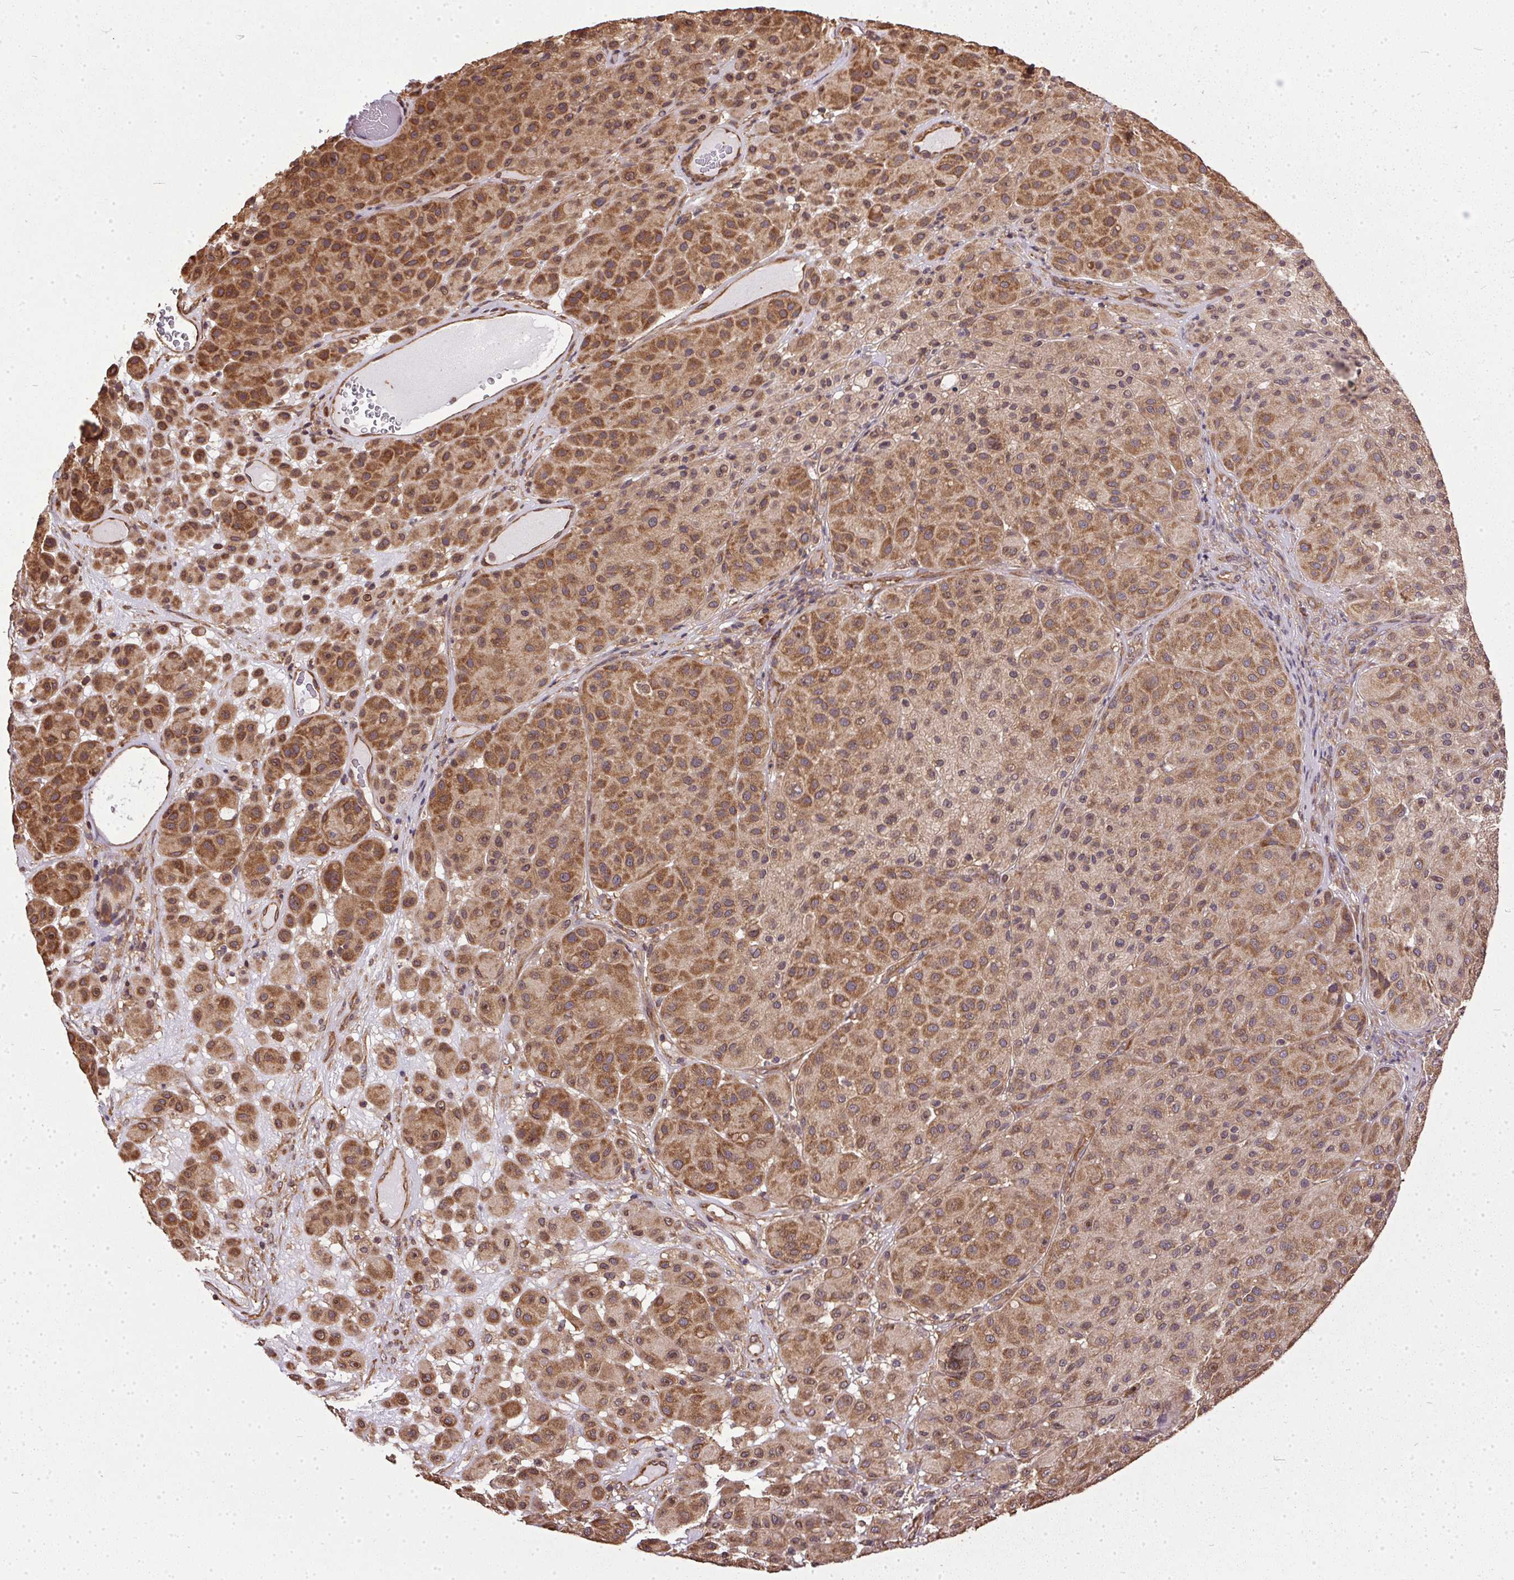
{"staining": {"intensity": "strong", "quantity": ">75%", "location": "cytoplasmic/membranous"}, "tissue": "melanoma", "cell_type": "Tumor cells", "image_type": "cancer", "snomed": [{"axis": "morphology", "description": "Malignant melanoma, Metastatic site"}, {"axis": "topography", "description": "Smooth muscle"}], "caption": "An IHC micrograph of tumor tissue is shown. Protein staining in brown shows strong cytoplasmic/membranous positivity in malignant melanoma (metastatic site) within tumor cells.", "gene": "EIF2S1", "patient": {"sex": "male", "age": 41}}